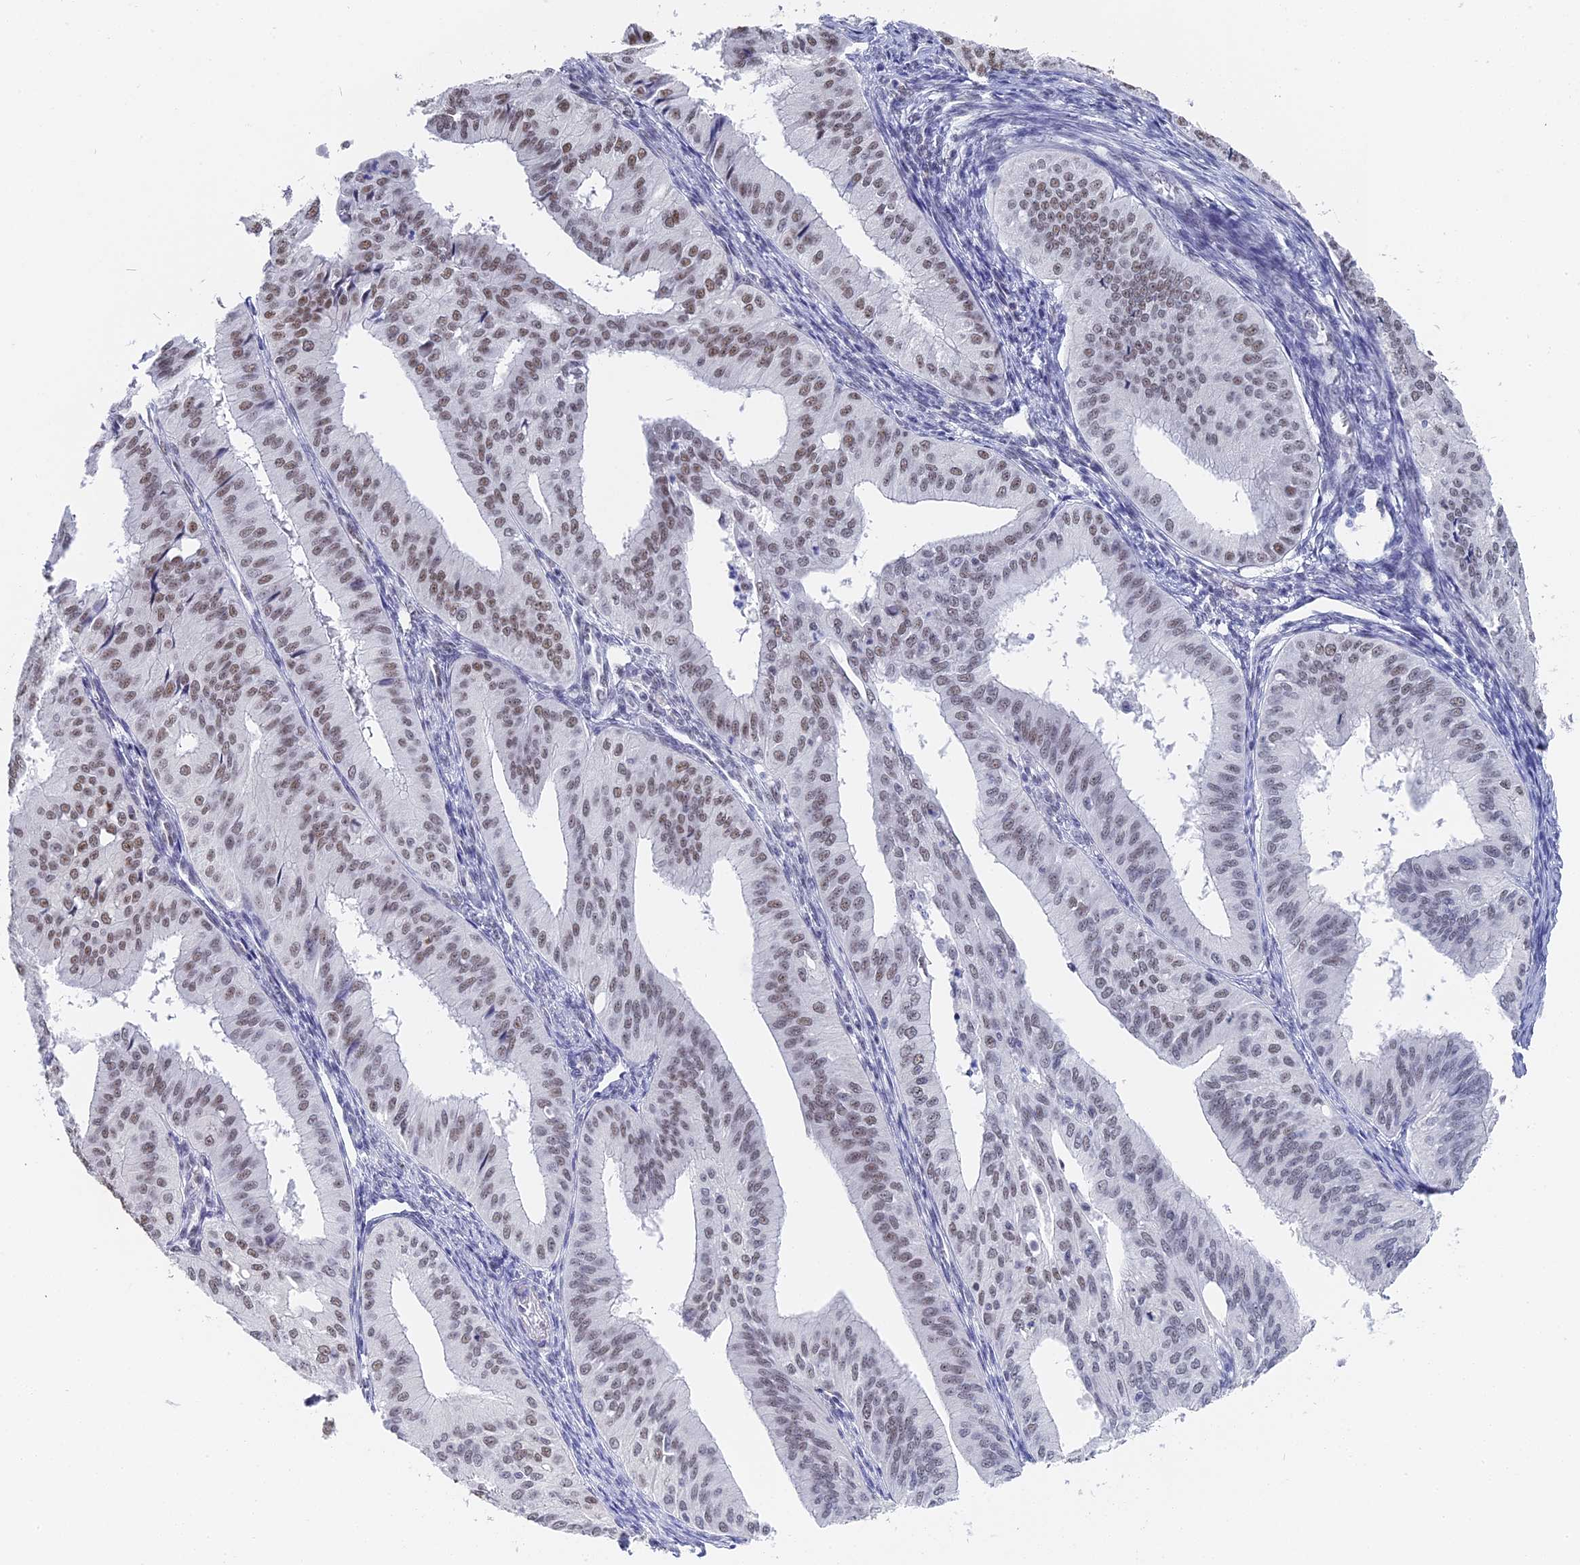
{"staining": {"intensity": "moderate", "quantity": "25%-75%", "location": "nuclear"}, "tissue": "endometrial cancer", "cell_type": "Tumor cells", "image_type": "cancer", "snomed": [{"axis": "morphology", "description": "Adenocarcinoma, NOS"}, {"axis": "topography", "description": "Endometrium"}], "caption": "Immunohistochemistry (IHC) (DAB (3,3'-diaminobenzidine)) staining of endometrial cancer demonstrates moderate nuclear protein staining in approximately 25%-75% of tumor cells.", "gene": "CD2BP2", "patient": {"sex": "female", "age": 50}}